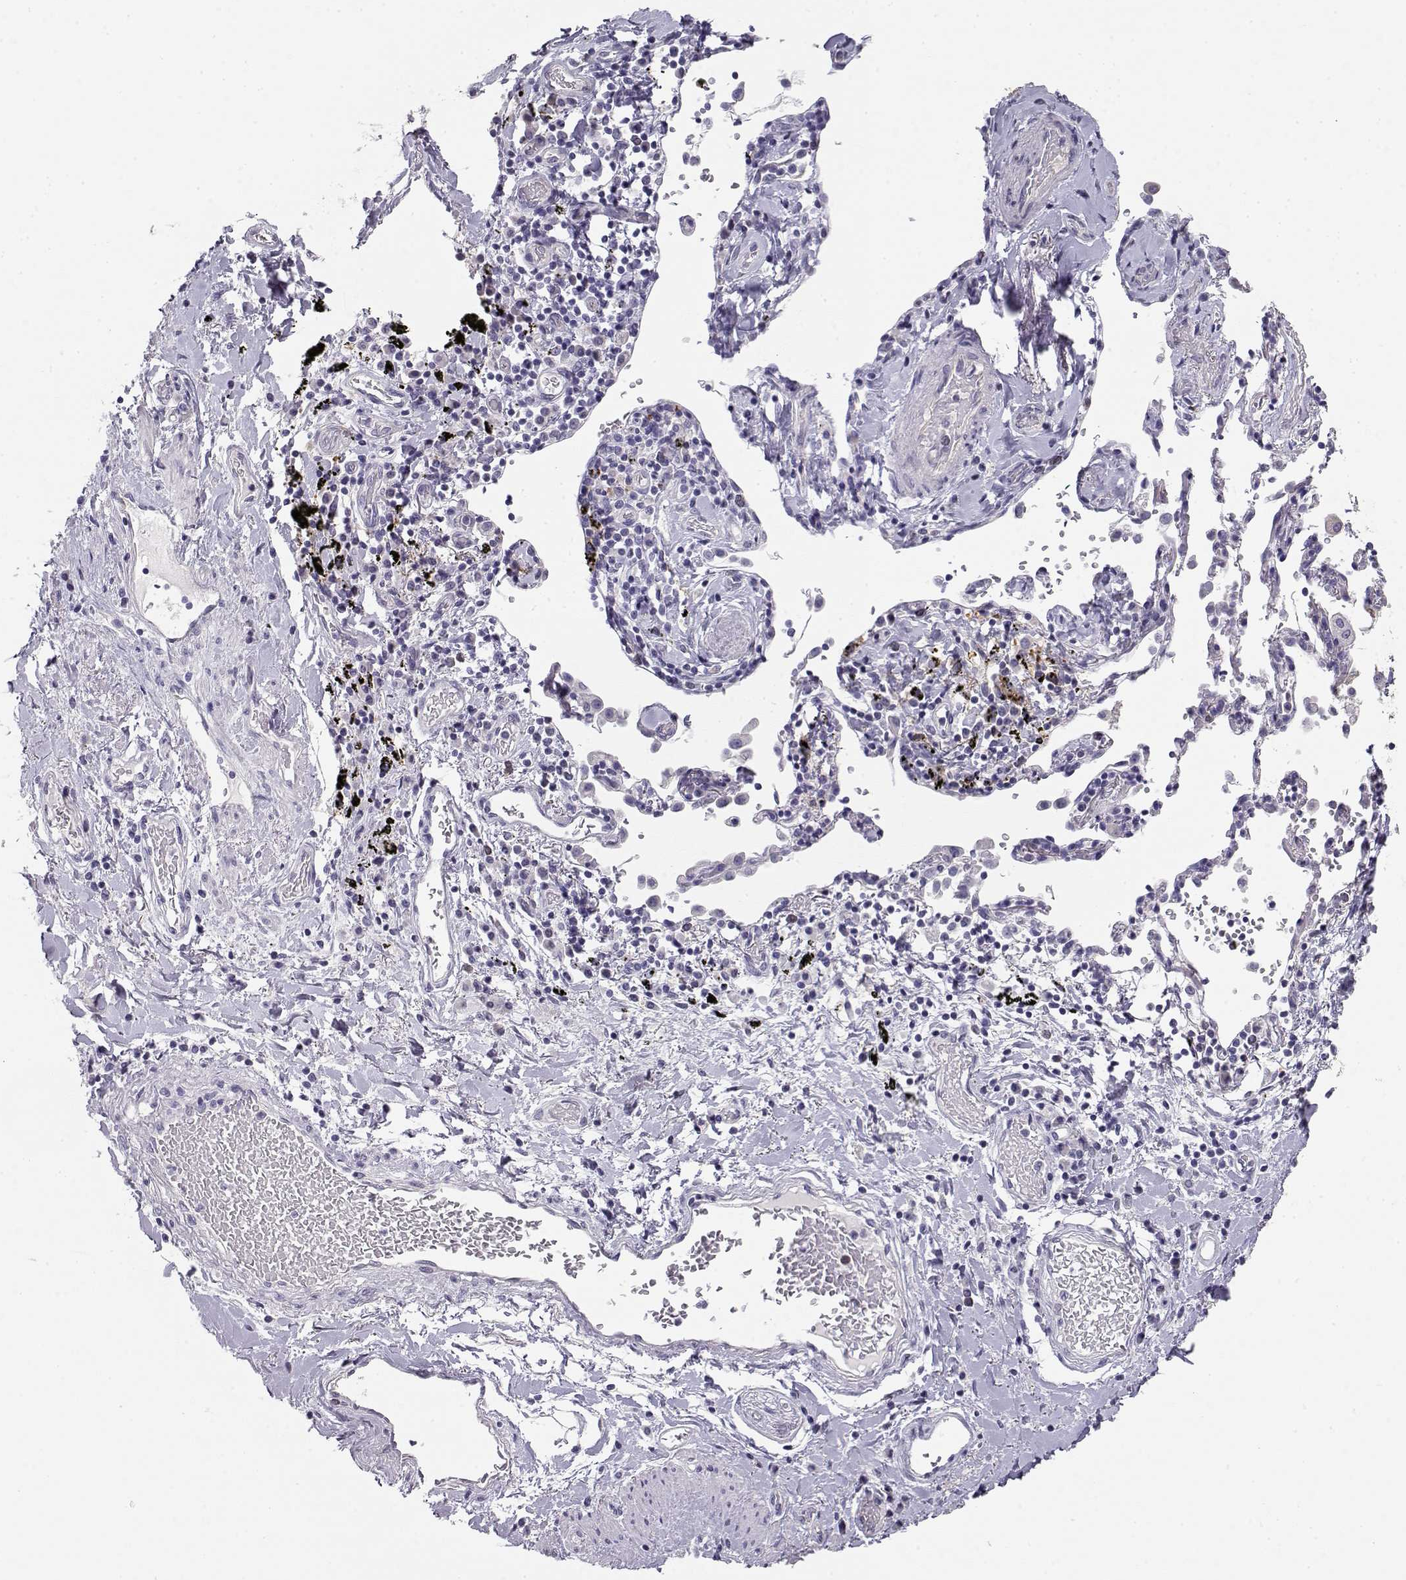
{"staining": {"intensity": "negative", "quantity": "none", "location": "none"}, "tissue": "lung cancer", "cell_type": "Tumor cells", "image_type": "cancer", "snomed": [{"axis": "morphology", "description": "Squamous cell carcinoma, NOS"}, {"axis": "topography", "description": "Lung"}], "caption": "An IHC micrograph of lung cancer (squamous cell carcinoma) is shown. There is no staining in tumor cells of lung cancer (squamous cell carcinoma).", "gene": "NUTM1", "patient": {"sex": "male", "age": 57}}